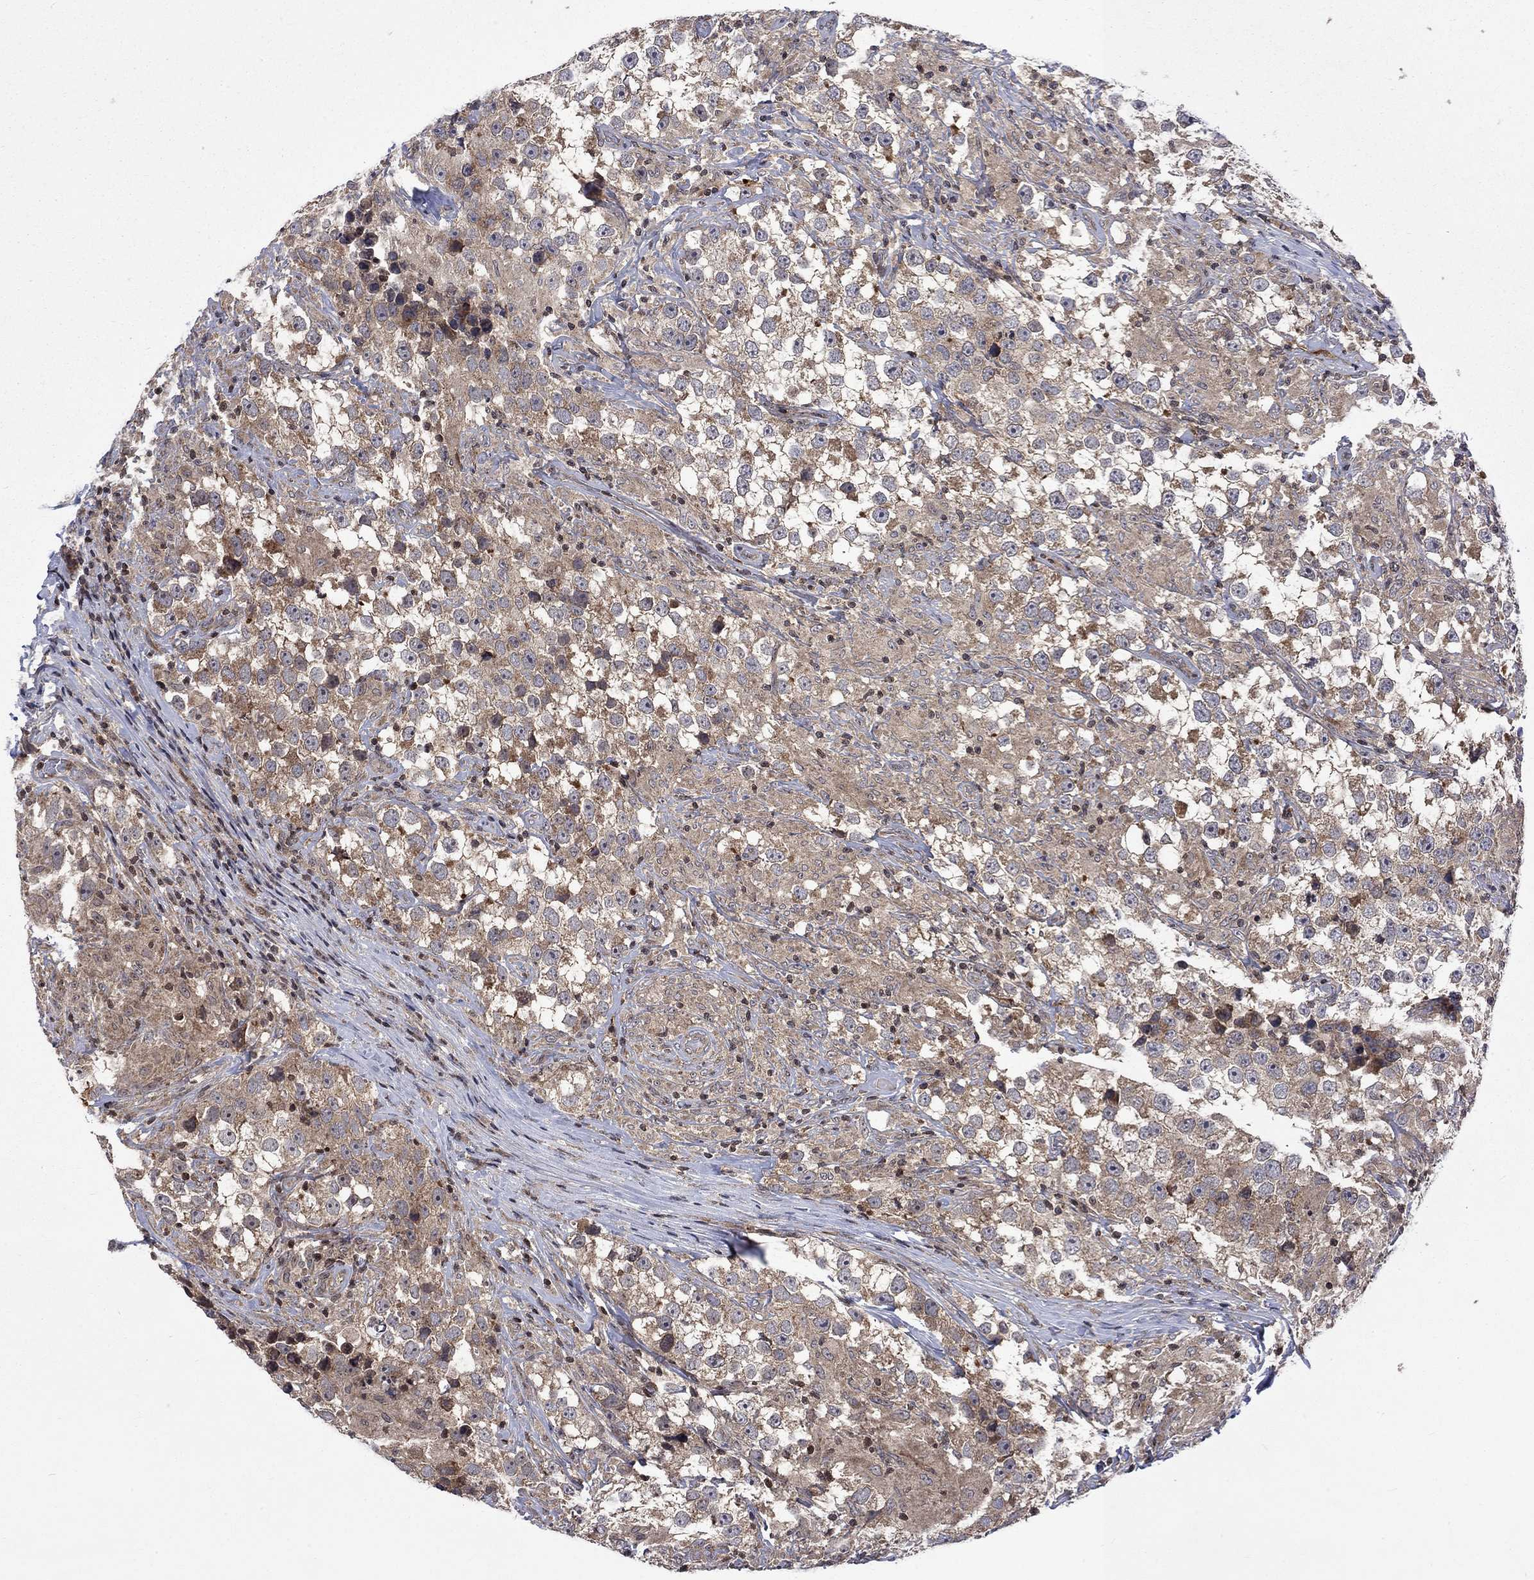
{"staining": {"intensity": "weak", "quantity": ">75%", "location": "cytoplasmic/membranous"}, "tissue": "testis cancer", "cell_type": "Tumor cells", "image_type": "cancer", "snomed": [{"axis": "morphology", "description": "Seminoma, NOS"}, {"axis": "topography", "description": "Testis"}], "caption": "A photomicrograph showing weak cytoplasmic/membranous positivity in approximately >75% of tumor cells in testis cancer, as visualized by brown immunohistochemical staining.", "gene": "TMEM33", "patient": {"sex": "male", "age": 46}}